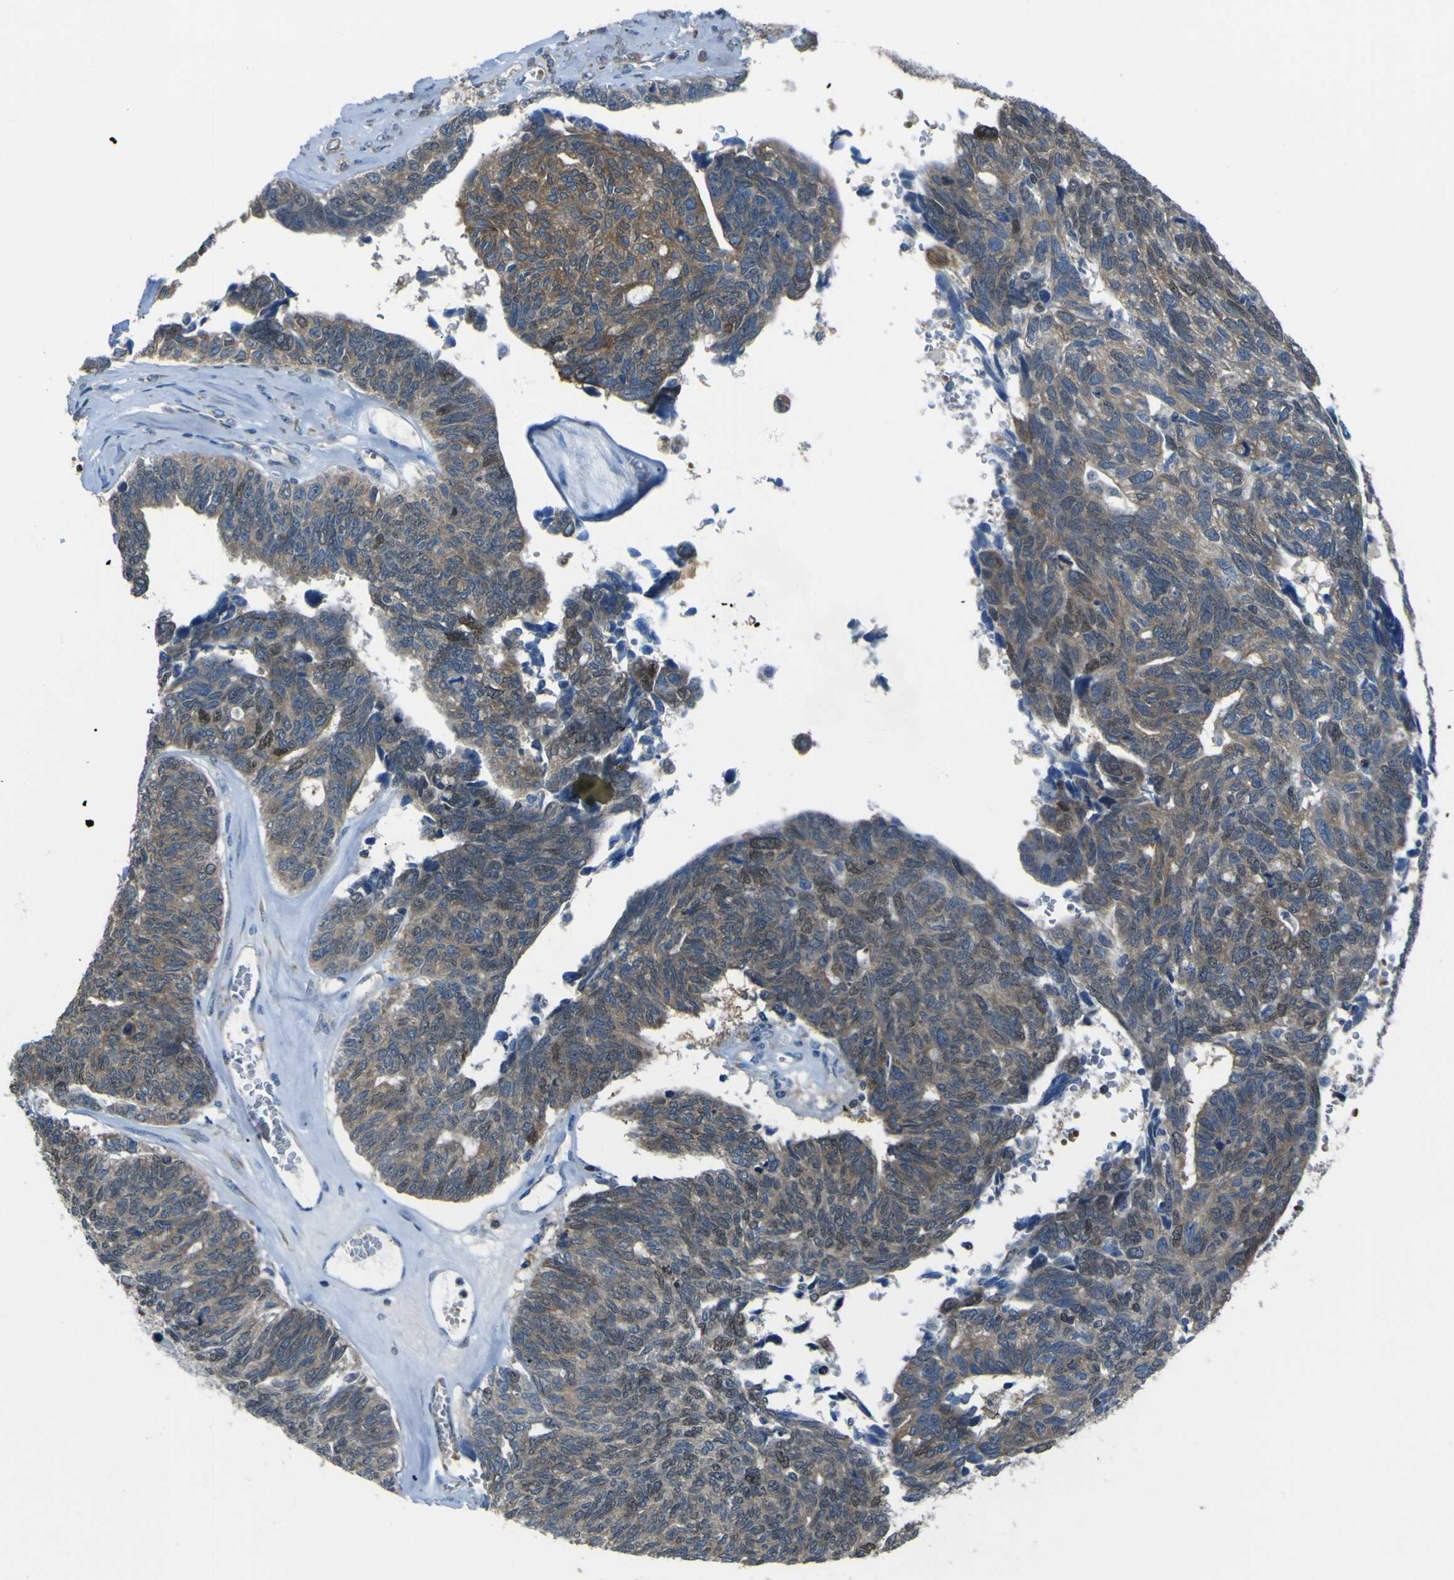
{"staining": {"intensity": "moderate", "quantity": ">75%", "location": "cytoplasmic/membranous"}, "tissue": "ovarian cancer", "cell_type": "Tumor cells", "image_type": "cancer", "snomed": [{"axis": "morphology", "description": "Cystadenocarcinoma, serous, NOS"}, {"axis": "topography", "description": "Ovary"}], "caption": "Protein staining of ovarian cancer (serous cystadenocarcinoma) tissue shows moderate cytoplasmic/membranous expression in about >75% of tumor cells.", "gene": "STIM1", "patient": {"sex": "female", "age": 79}}